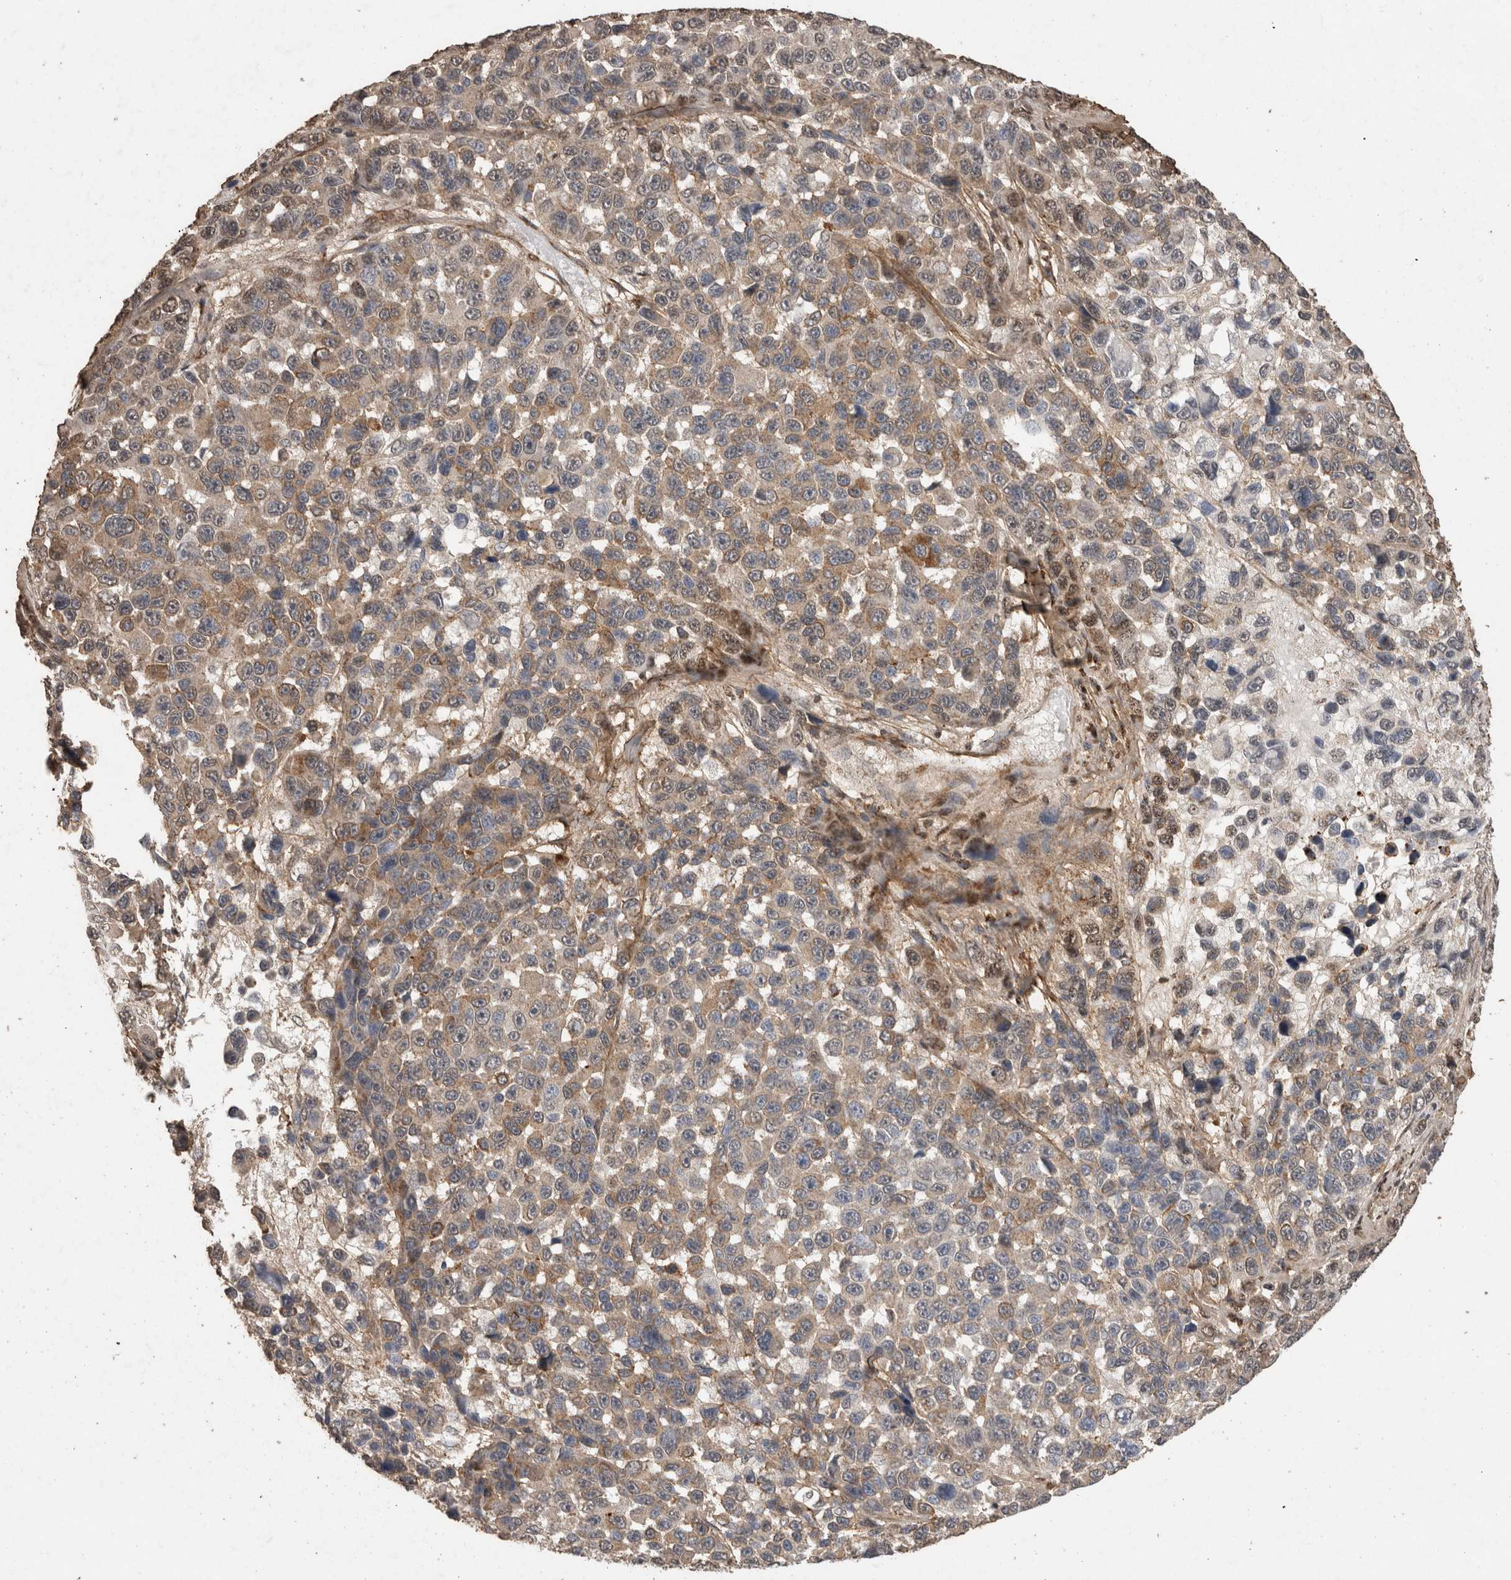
{"staining": {"intensity": "weak", "quantity": "25%-75%", "location": "cytoplasmic/membranous"}, "tissue": "melanoma", "cell_type": "Tumor cells", "image_type": "cancer", "snomed": [{"axis": "morphology", "description": "Malignant melanoma, NOS"}, {"axis": "topography", "description": "Skin"}], "caption": "About 25%-75% of tumor cells in human melanoma reveal weak cytoplasmic/membranous protein positivity as visualized by brown immunohistochemical staining.", "gene": "C1QTNF5", "patient": {"sex": "male", "age": 53}}